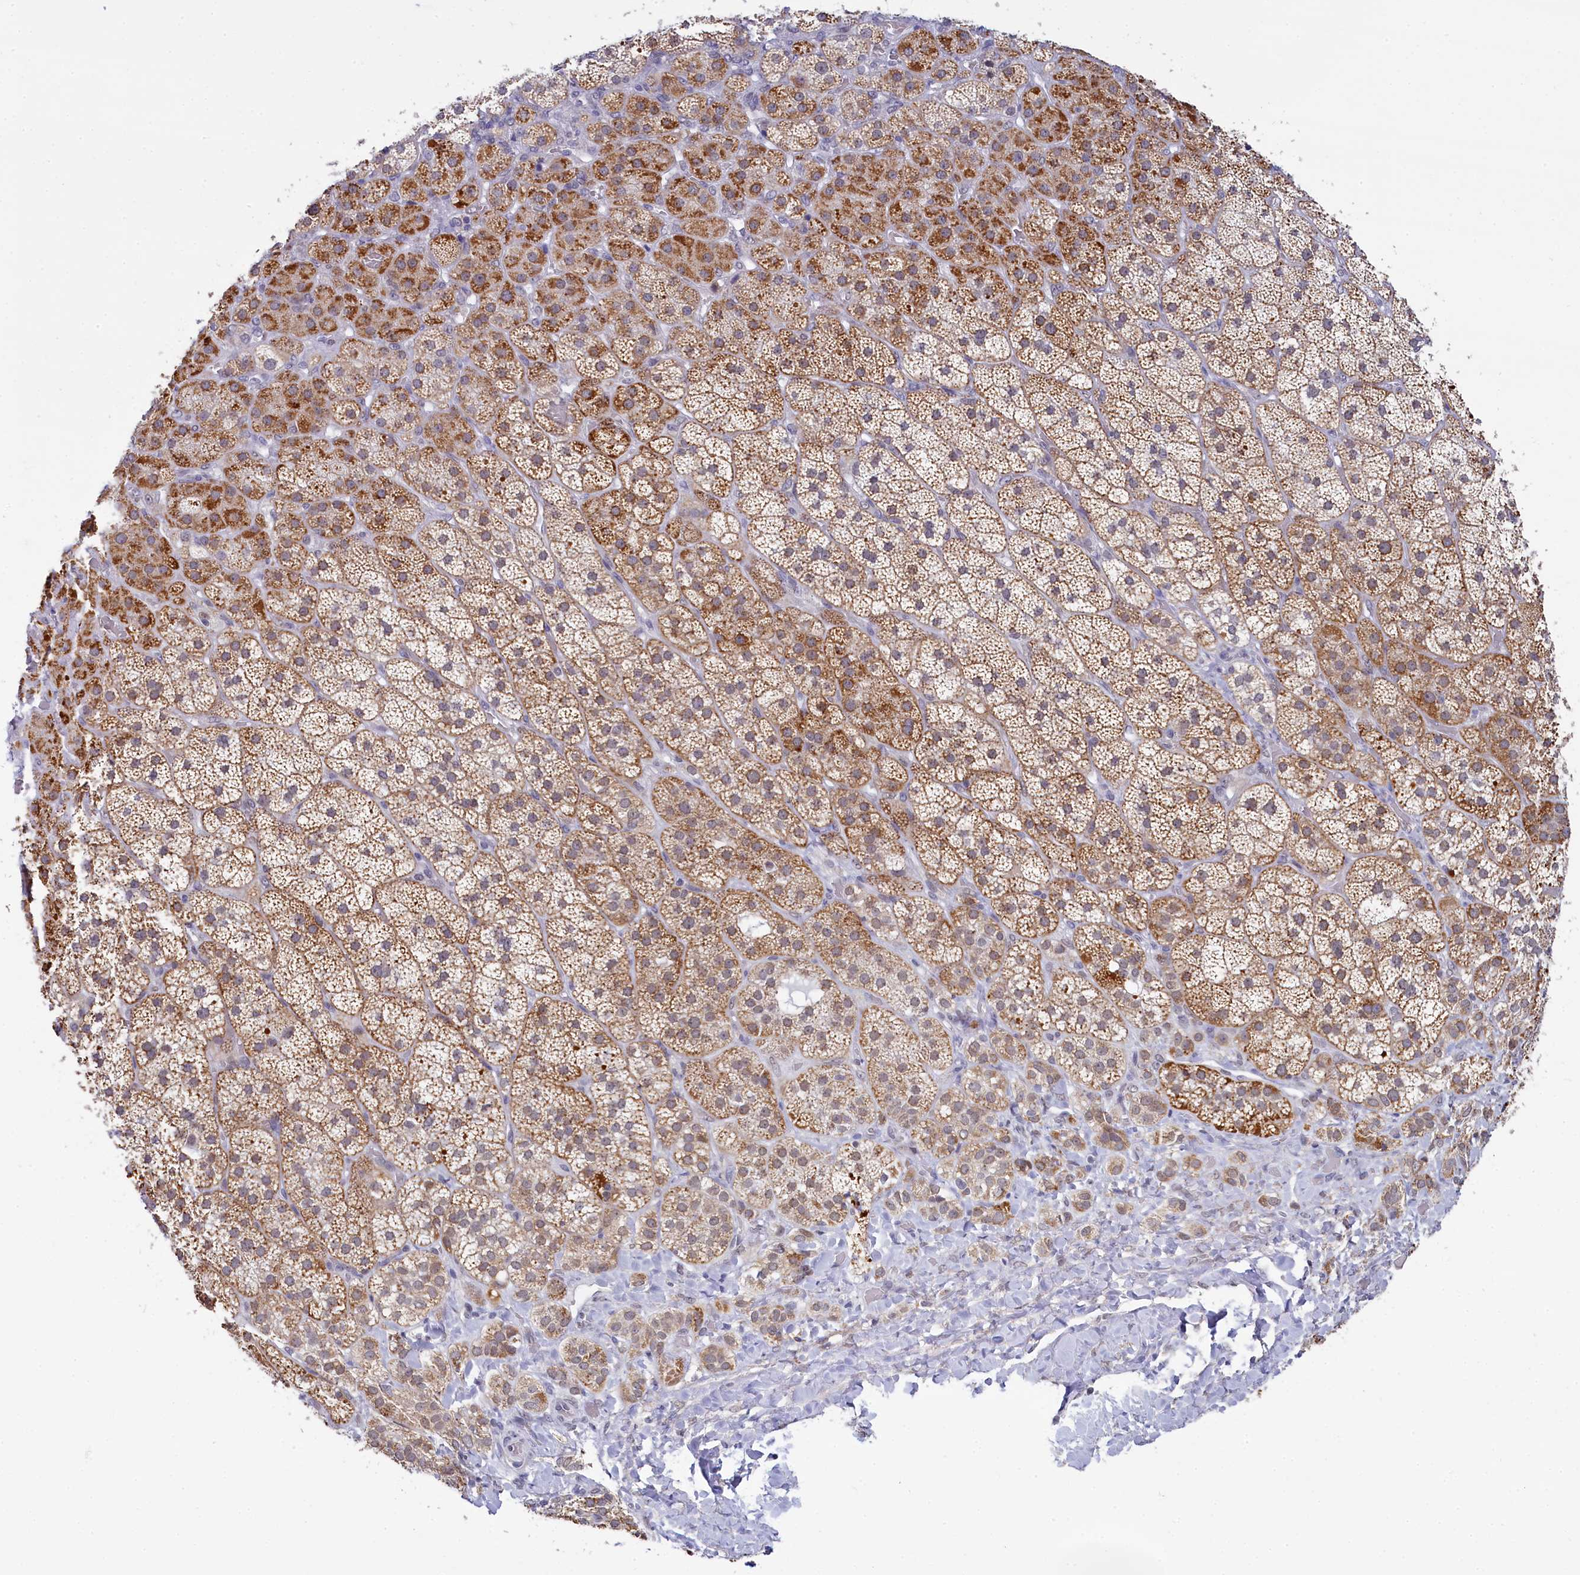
{"staining": {"intensity": "strong", "quantity": ">75%", "location": "cytoplasmic/membranous,nuclear"}, "tissue": "adrenal gland", "cell_type": "Glandular cells", "image_type": "normal", "snomed": [{"axis": "morphology", "description": "Normal tissue, NOS"}, {"axis": "topography", "description": "Adrenal gland"}], "caption": "Immunohistochemistry (DAB) staining of benign adrenal gland reveals strong cytoplasmic/membranous,nuclear protein staining in approximately >75% of glandular cells. The protein is shown in brown color, while the nuclei are stained blue.", "gene": "PPHLN1", "patient": {"sex": "male", "age": 57}}